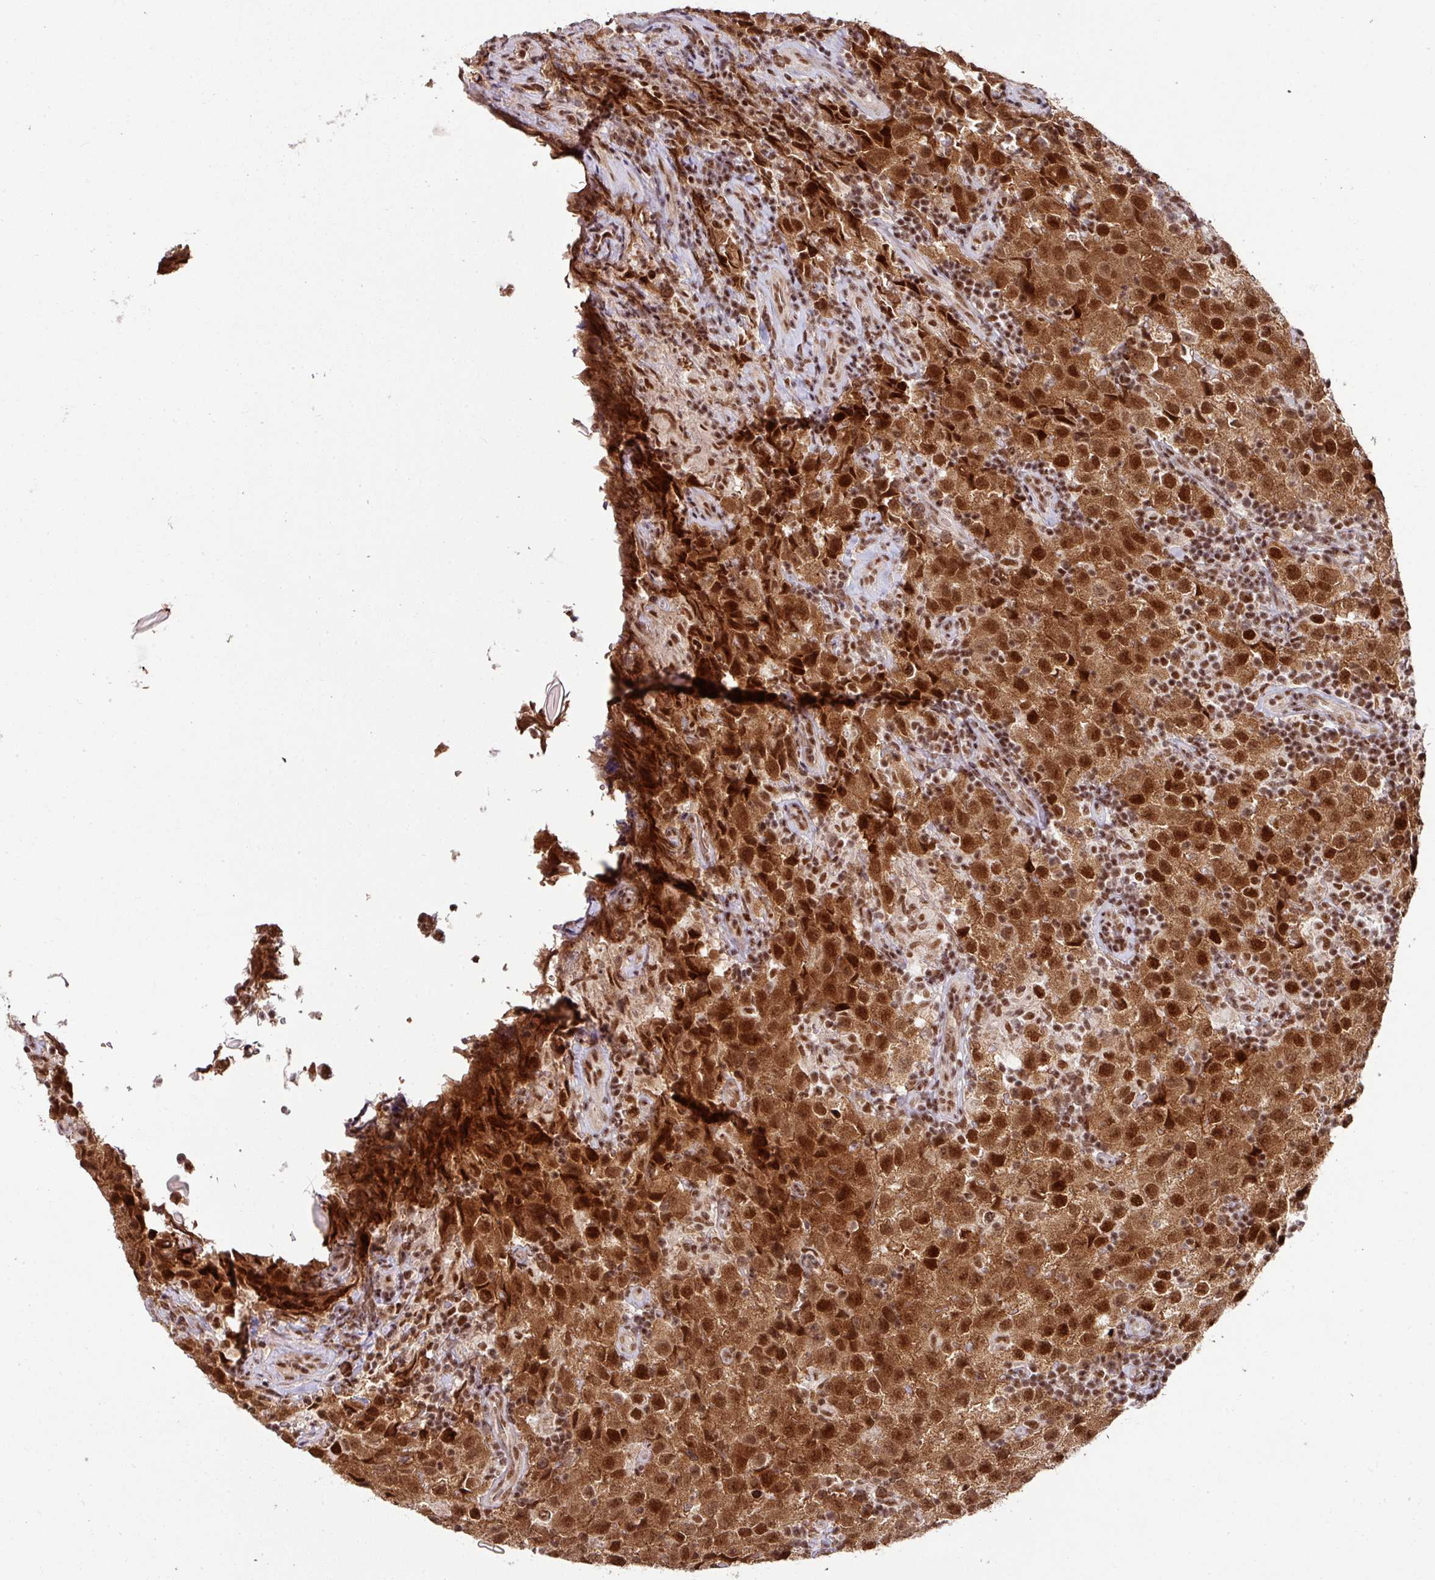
{"staining": {"intensity": "strong", "quantity": ">75%", "location": "cytoplasmic/membranous,nuclear"}, "tissue": "testis cancer", "cell_type": "Tumor cells", "image_type": "cancer", "snomed": [{"axis": "morphology", "description": "Seminoma, NOS"}, {"axis": "morphology", "description": "Carcinoma, Embryonal, NOS"}, {"axis": "topography", "description": "Testis"}], "caption": "The photomicrograph shows staining of testis embryonal carcinoma, revealing strong cytoplasmic/membranous and nuclear protein staining (brown color) within tumor cells.", "gene": "PHF23", "patient": {"sex": "male", "age": 41}}